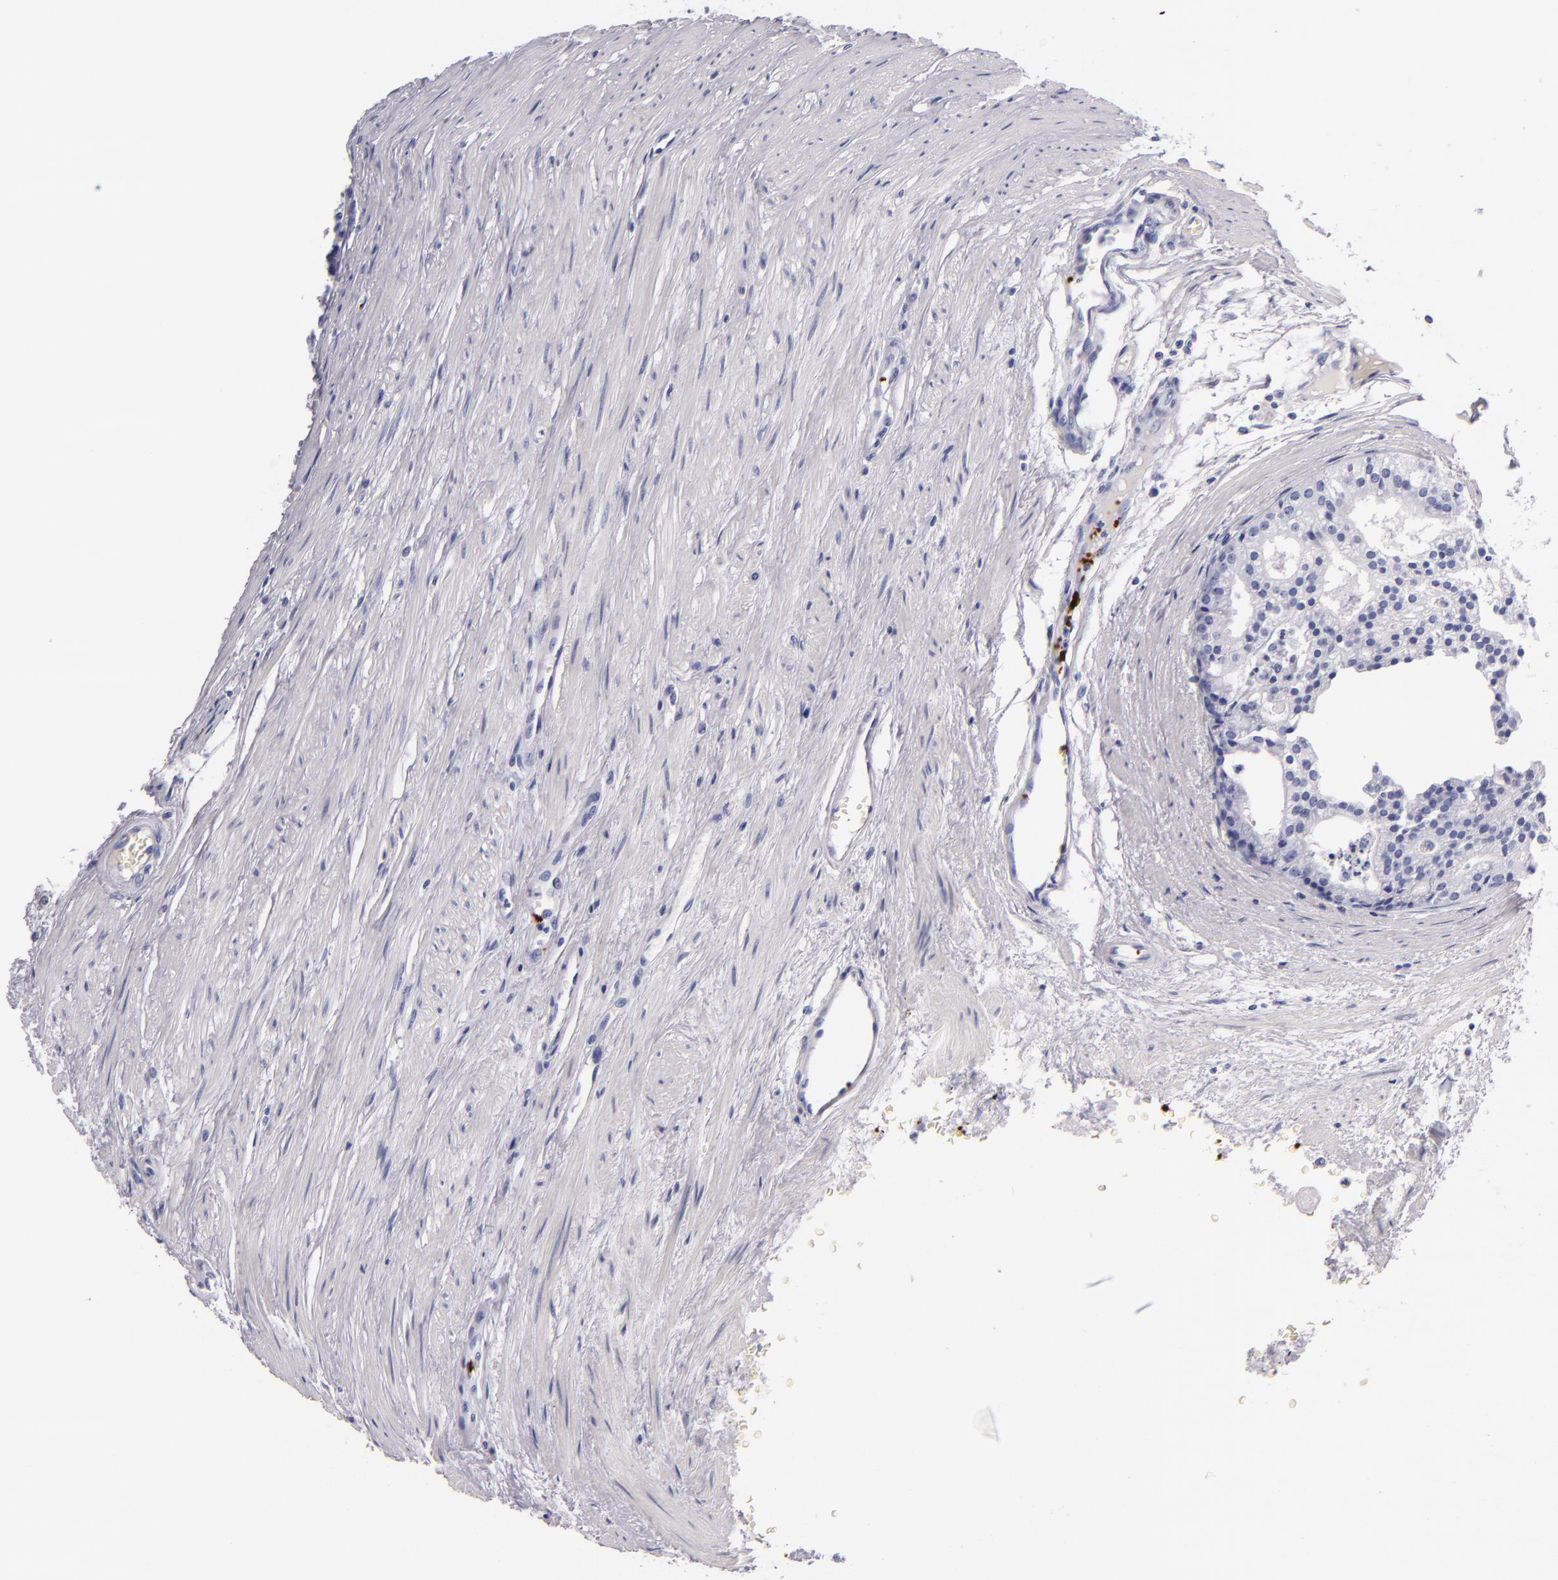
{"staining": {"intensity": "negative", "quantity": "none", "location": "none"}, "tissue": "prostate cancer", "cell_type": "Tumor cells", "image_type": "cancer", "snomed": [{"axis": "morphology", "description": "Adenocarcinoma, High grade"}, {"axis": "topography", "description": "Prostate"}], "caption": "Immunohistochemistry histopathology image of neoplastic tissue: human prostate high-grade adenocarcinoma stained with DAB (3,3'-diaminobenzidine) exhibits no significant protein staining in tumor cells.", "gene": "GP1BA", "patient": {"sex": "male", "age": 56}}